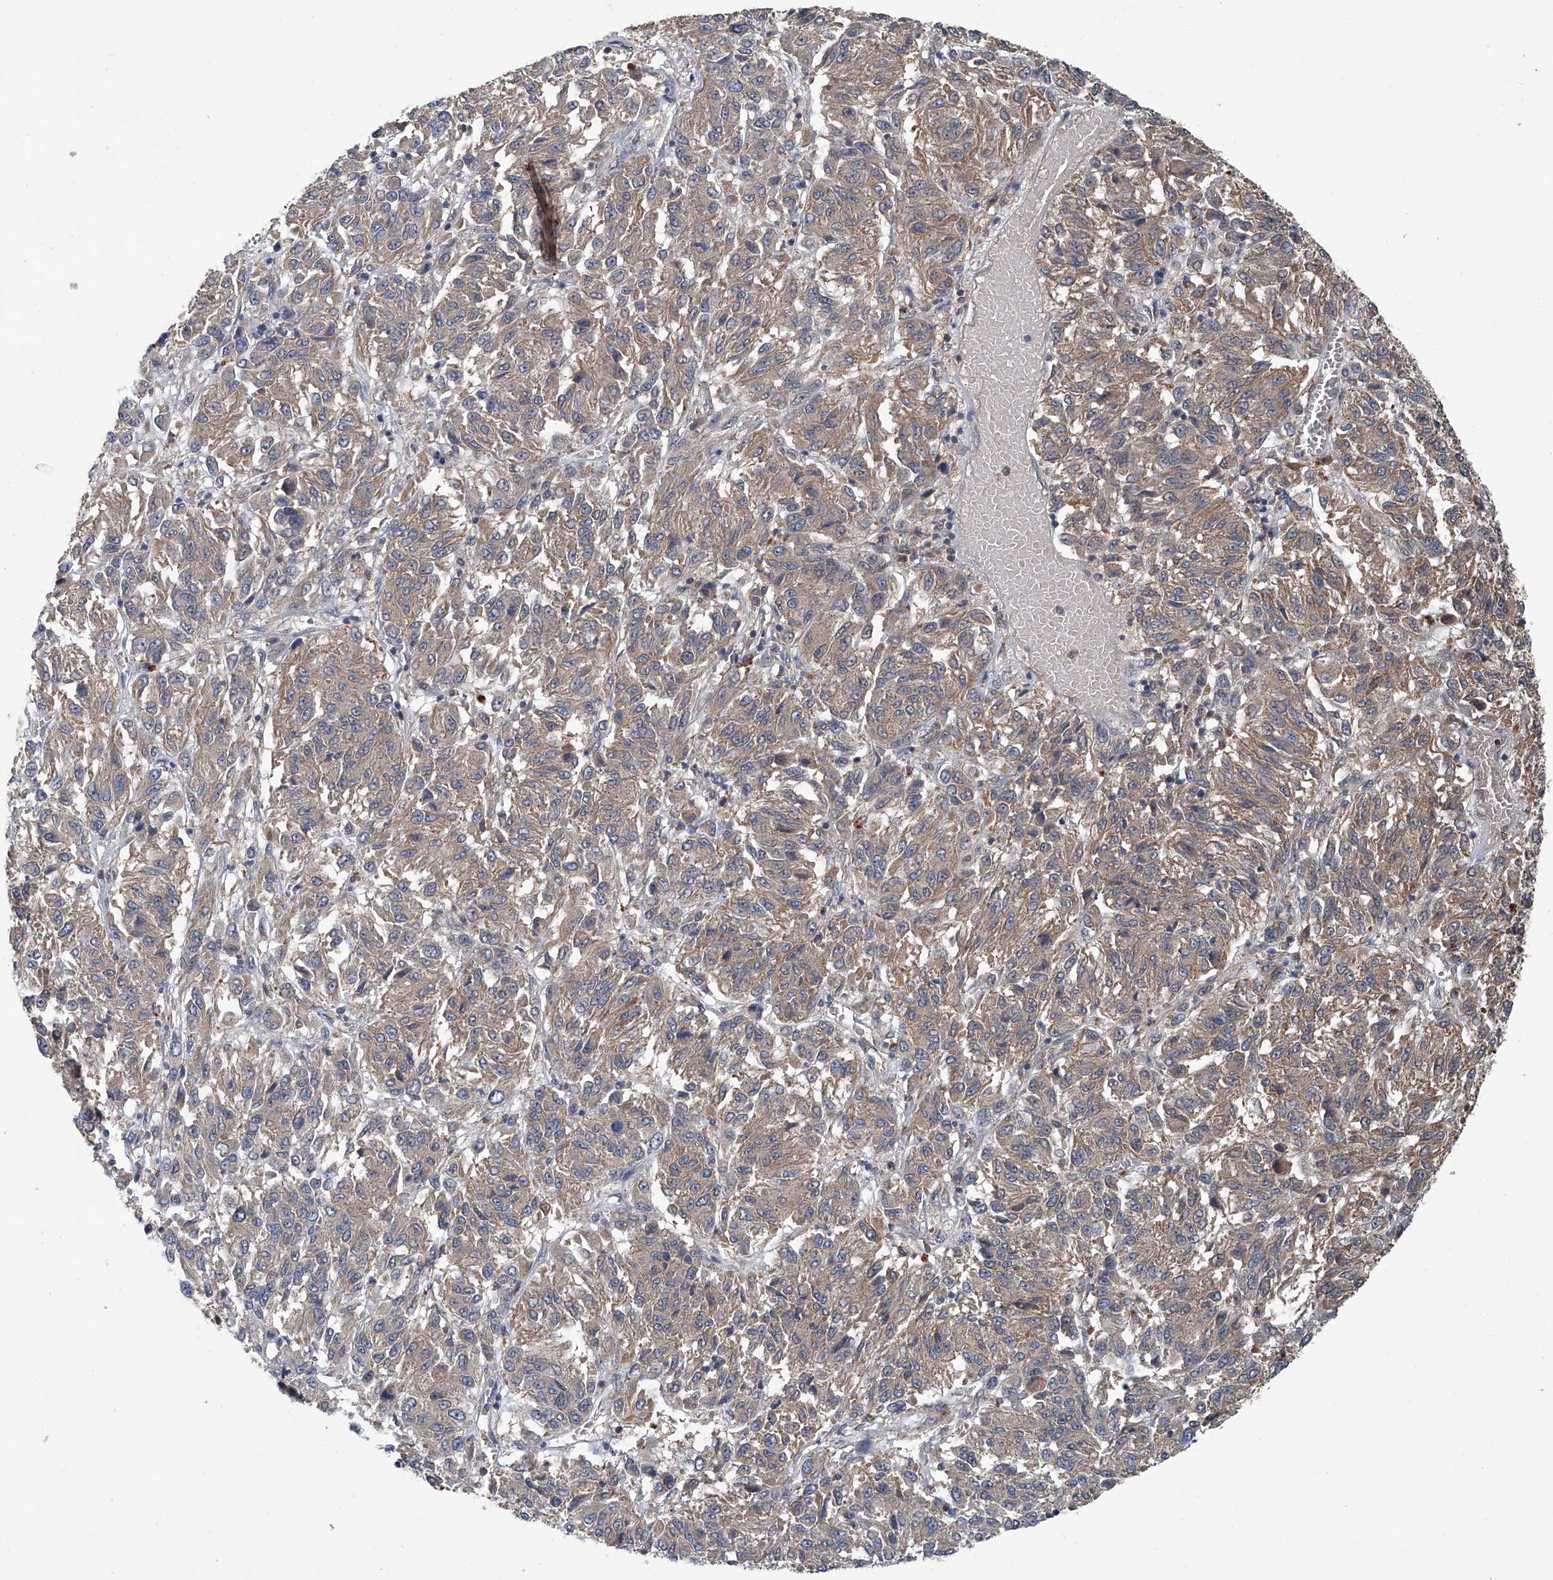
{"staining": {"intensity": "weak", "quantity": "25%-75%", "location": "cytoplasmic/membranous"}, "tissue": "melanoma", "cell_type": "Tumor cells", "image_type": "cancer", "snomed": [{"axis": "morphology", "description": "Malignant melanoma, Metastatic site"}, {"axis": "topography", "description": "Lung"}], "caption": "The photomicrograph demonstrates a brown stain indicating the presence of a protein in the cytoplasmic/membranous of tumor cells in malignant melanoma (metastatic site). Using DAB (3,3'-diaminobenzidine) (brown) and hematoxylin (blue) stains, captured at high magnification using brightfield microscopy.", "gene": "ANKRD34A", "patient": {"sex": "male", "age": 64}}